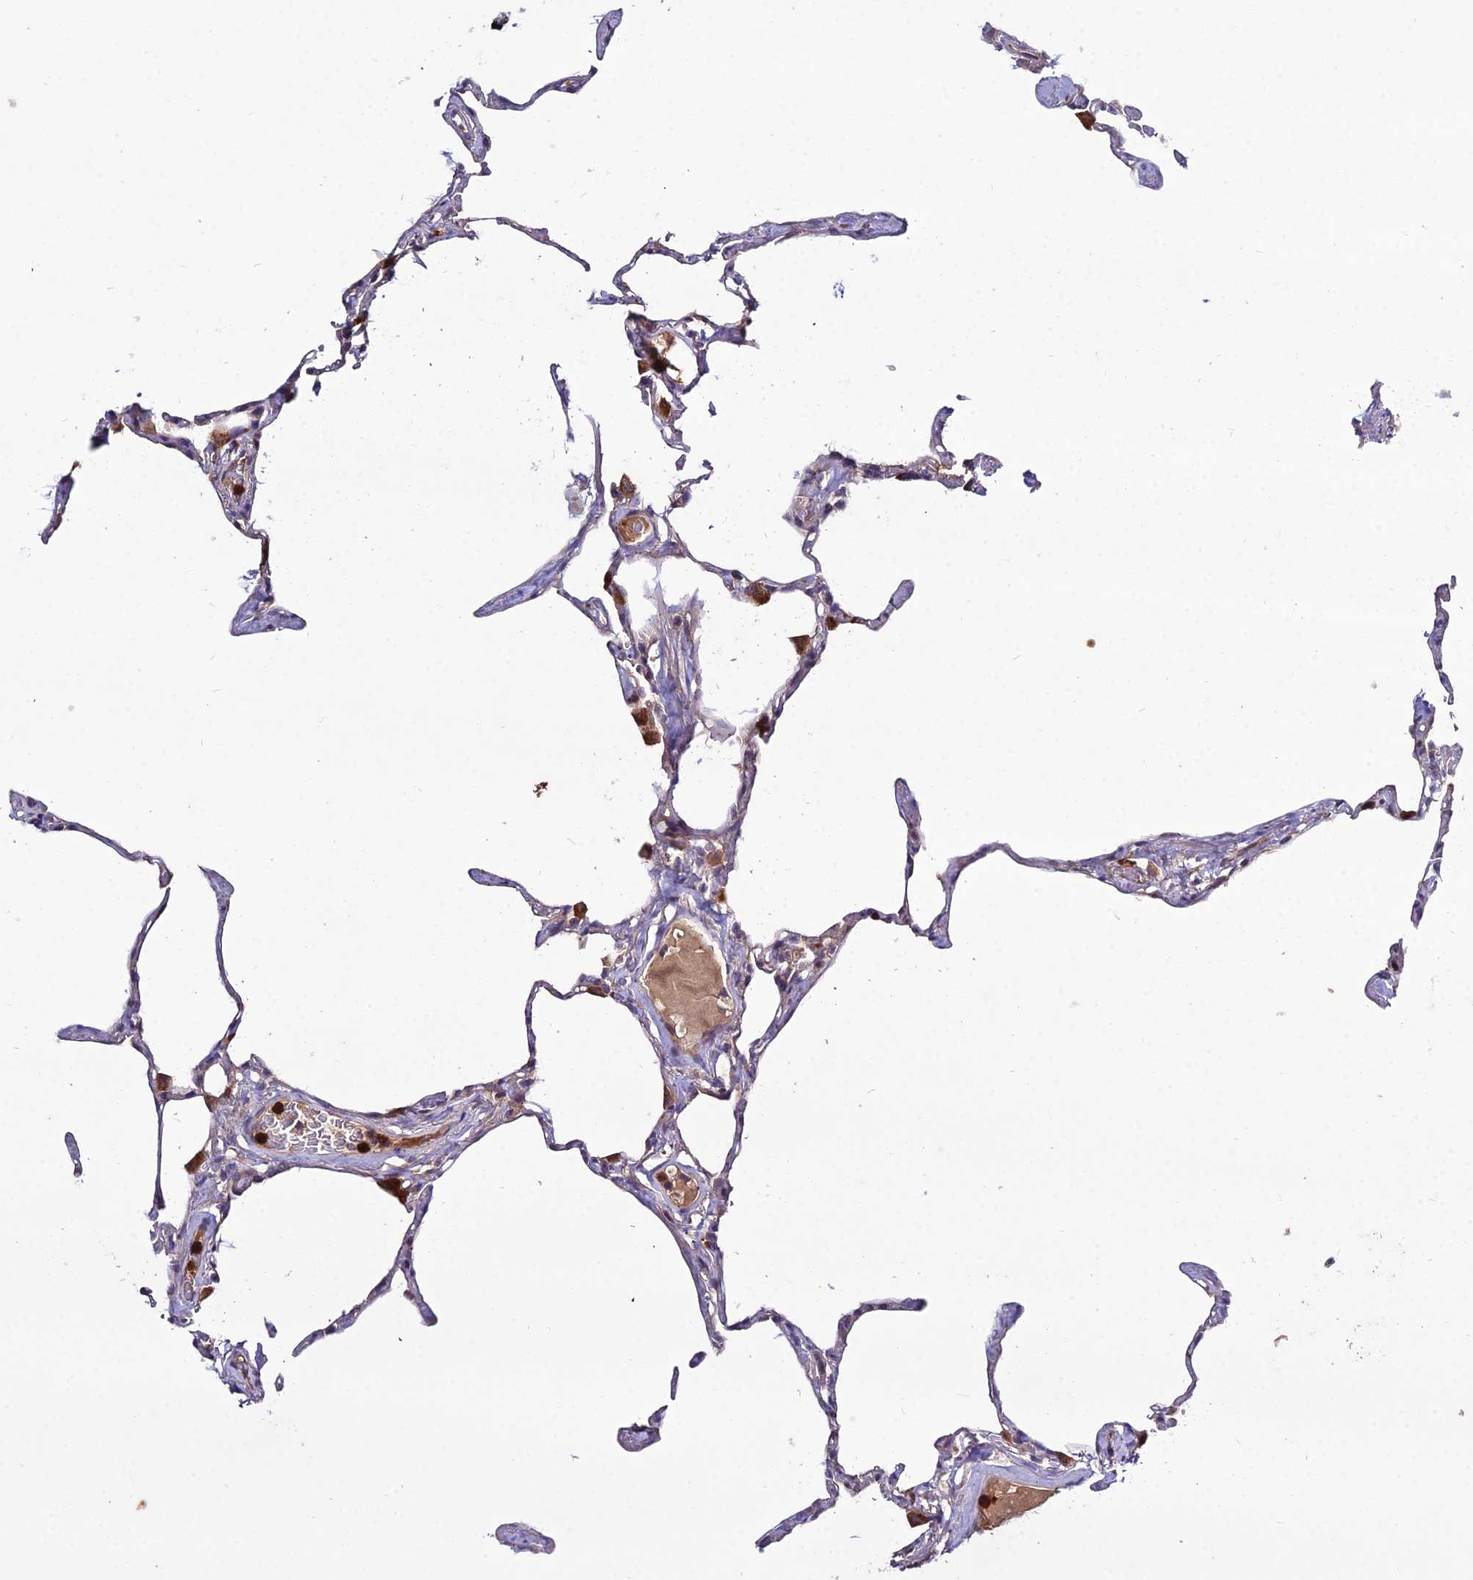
{"staining": {"intensity": "moderate", "quantity": "<25%", "location": "cytoplasmic/membranous"}, "tissue": "lung", "cell_type": "Alveolar cells", "image_type": "normal", "snomed": [{"axis": "morphology", "description": "Normal tissue, NOS"}, {"axis": "topography", "description": "Lung"}], "caption": "Alveolar cells reveal moderate cytoplasmic/membranous positivity in about <25% of cells in normal lung.", "gene": "EID2", "patient": {"sex": "male", "age": 65}}